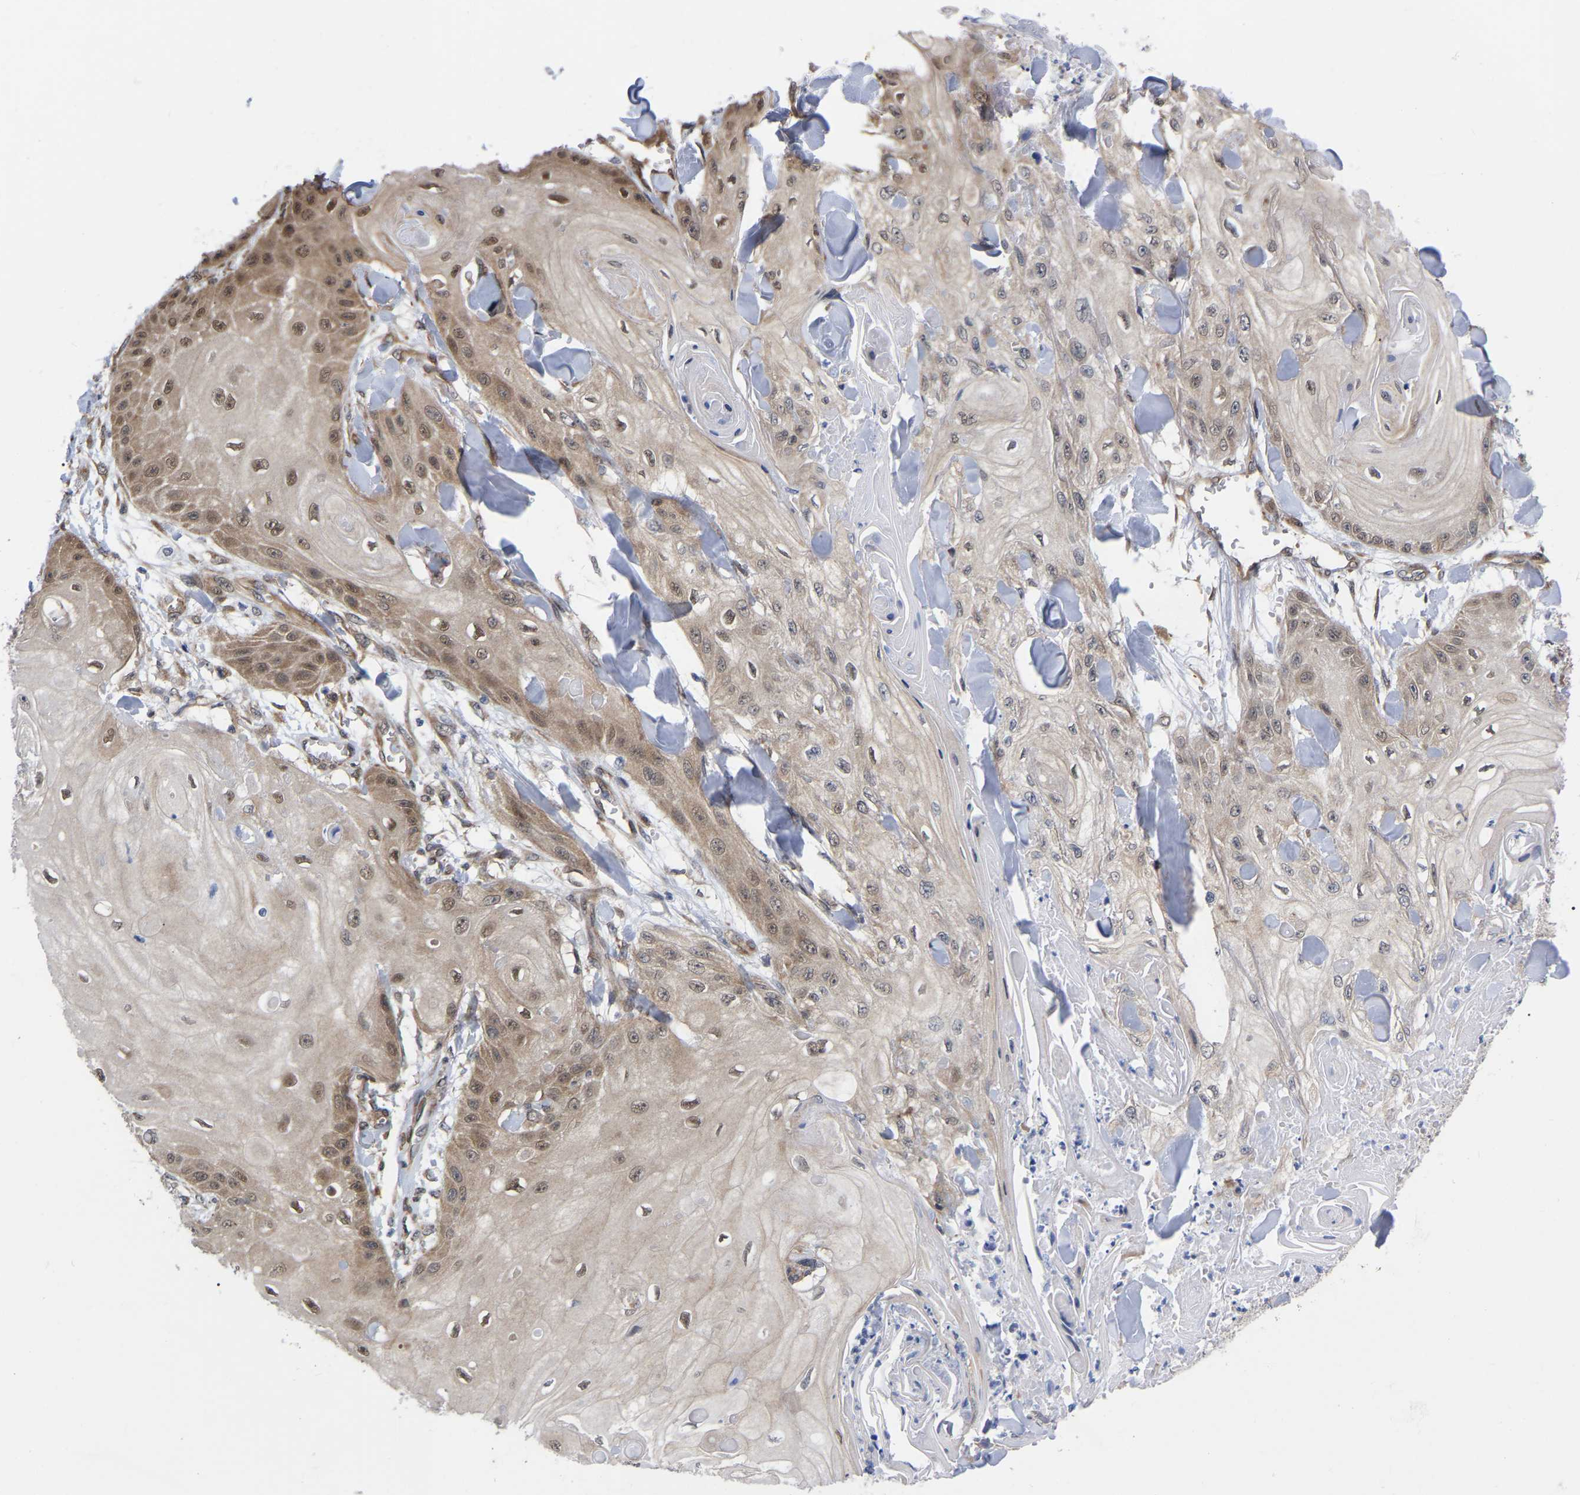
{"staining": {"intensity": "moderate", "quantity": ">75%", "location": "cytoplasmic/membranous,nuclear"}, "tissue": "skin cancer", "cell_type": "Tumor cells", "image_type": "cancer", "snomed": [{"axis": "morphology", "description": "Squamous cell carcinoma, NOS"}, {"axis": "topography", "description": "Skin"}], "caption": "A histopathology image showing moderate cytoplasmic/membranous and nuclear expression in about >75% of tumor cells in skin squamous cell carcinoma, as visualized by brown immunohistochemical staining.", "gene": "UBE4B", "patient": {"sex": "male", "age": 74}}